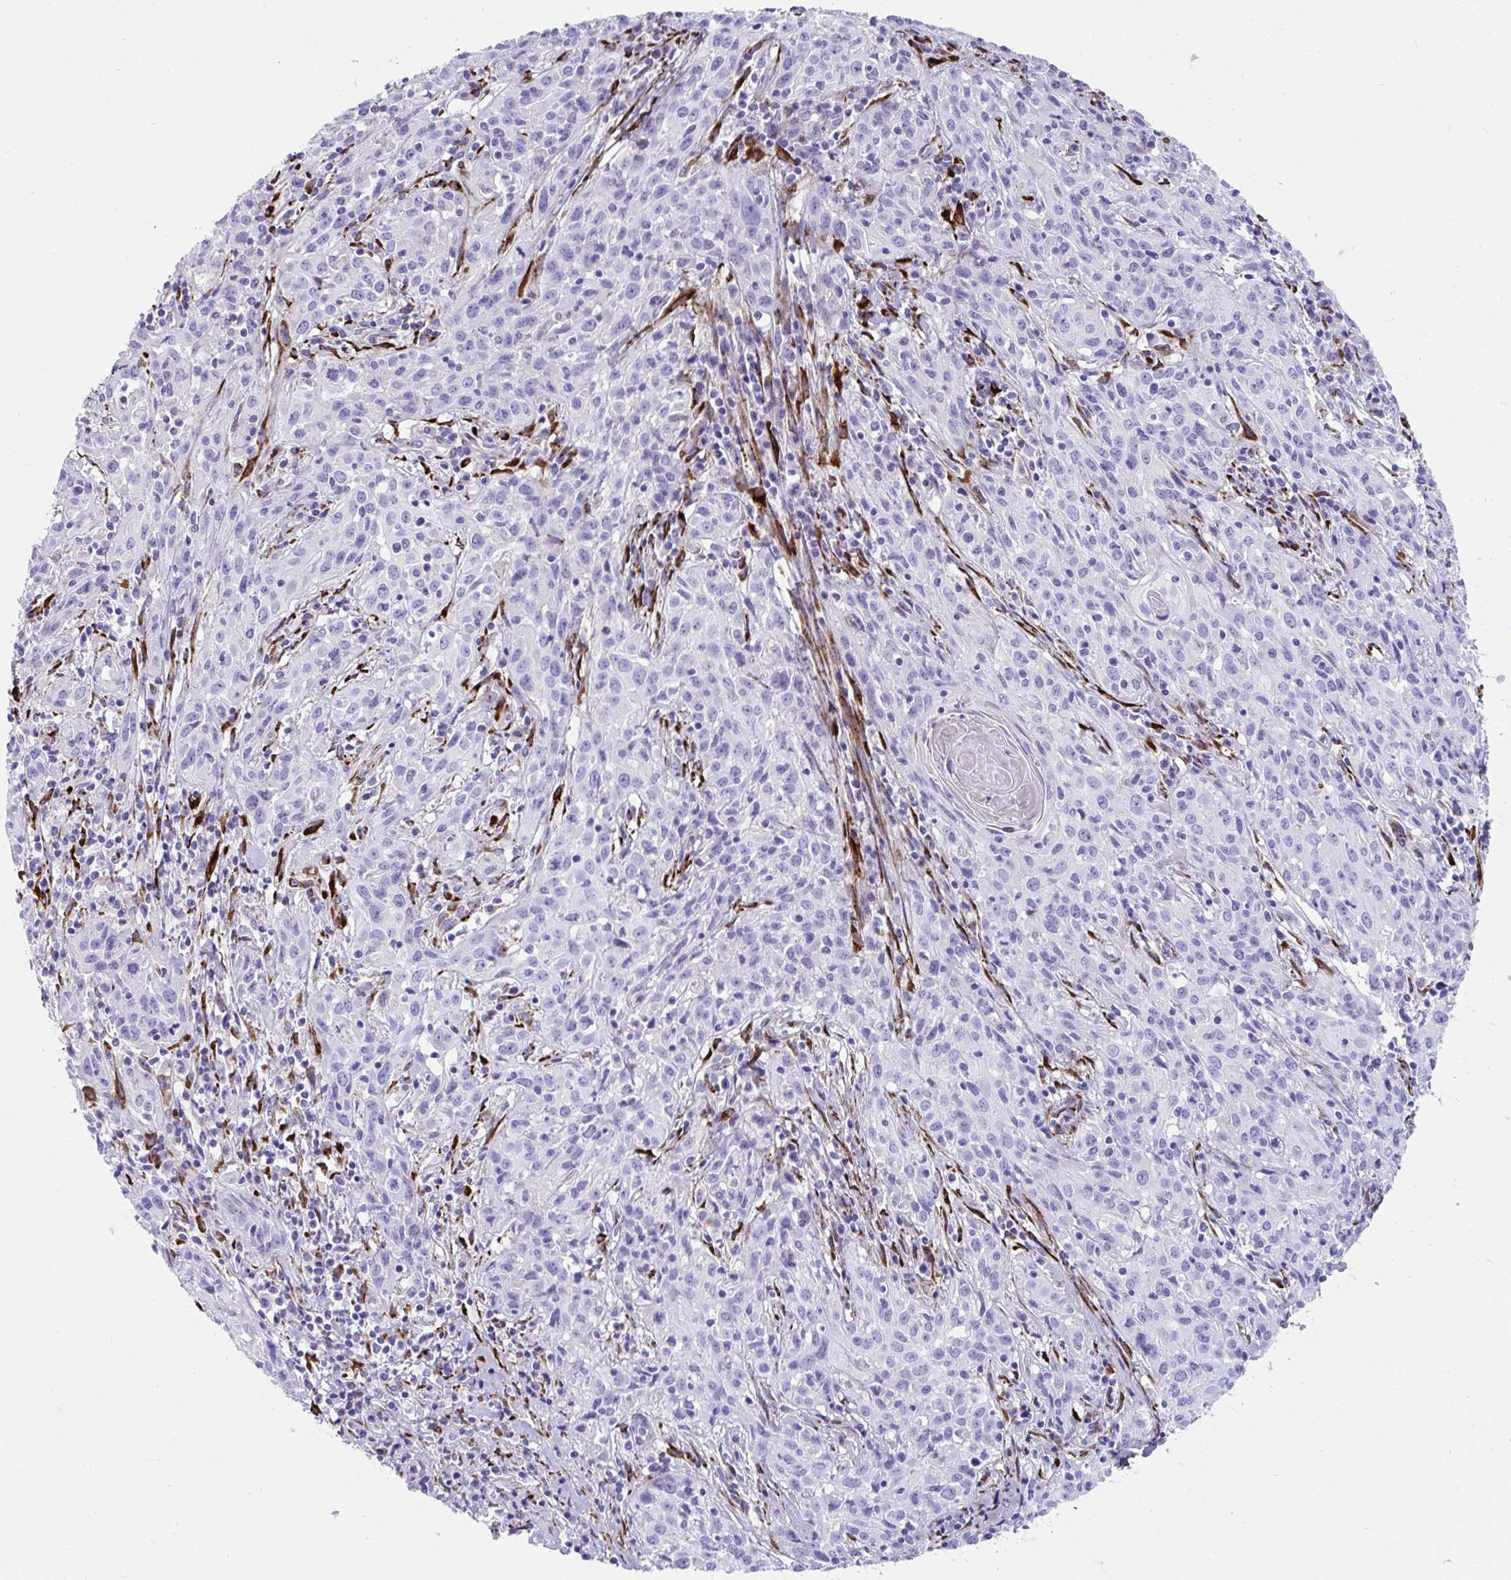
{"staining": {"intensity": "negative", "quantity": "none", "location": "none"}, "tissue": "cervical cancer", "cell_type": "Tumor cells", "image_type": "cancer", "snomed": [{"axis": "morphology", "description": "Squamous cell carcinoma, NOS"}, {"axis": "topography", "description": "Cervix"}], "caption": "This is an immunohistochemistry image of human squamous cell carcinoma (cervical). There is no staining in tumor cells.", "gene": "GRXCR2", "patient": {"sex": "female", "age": 57}}